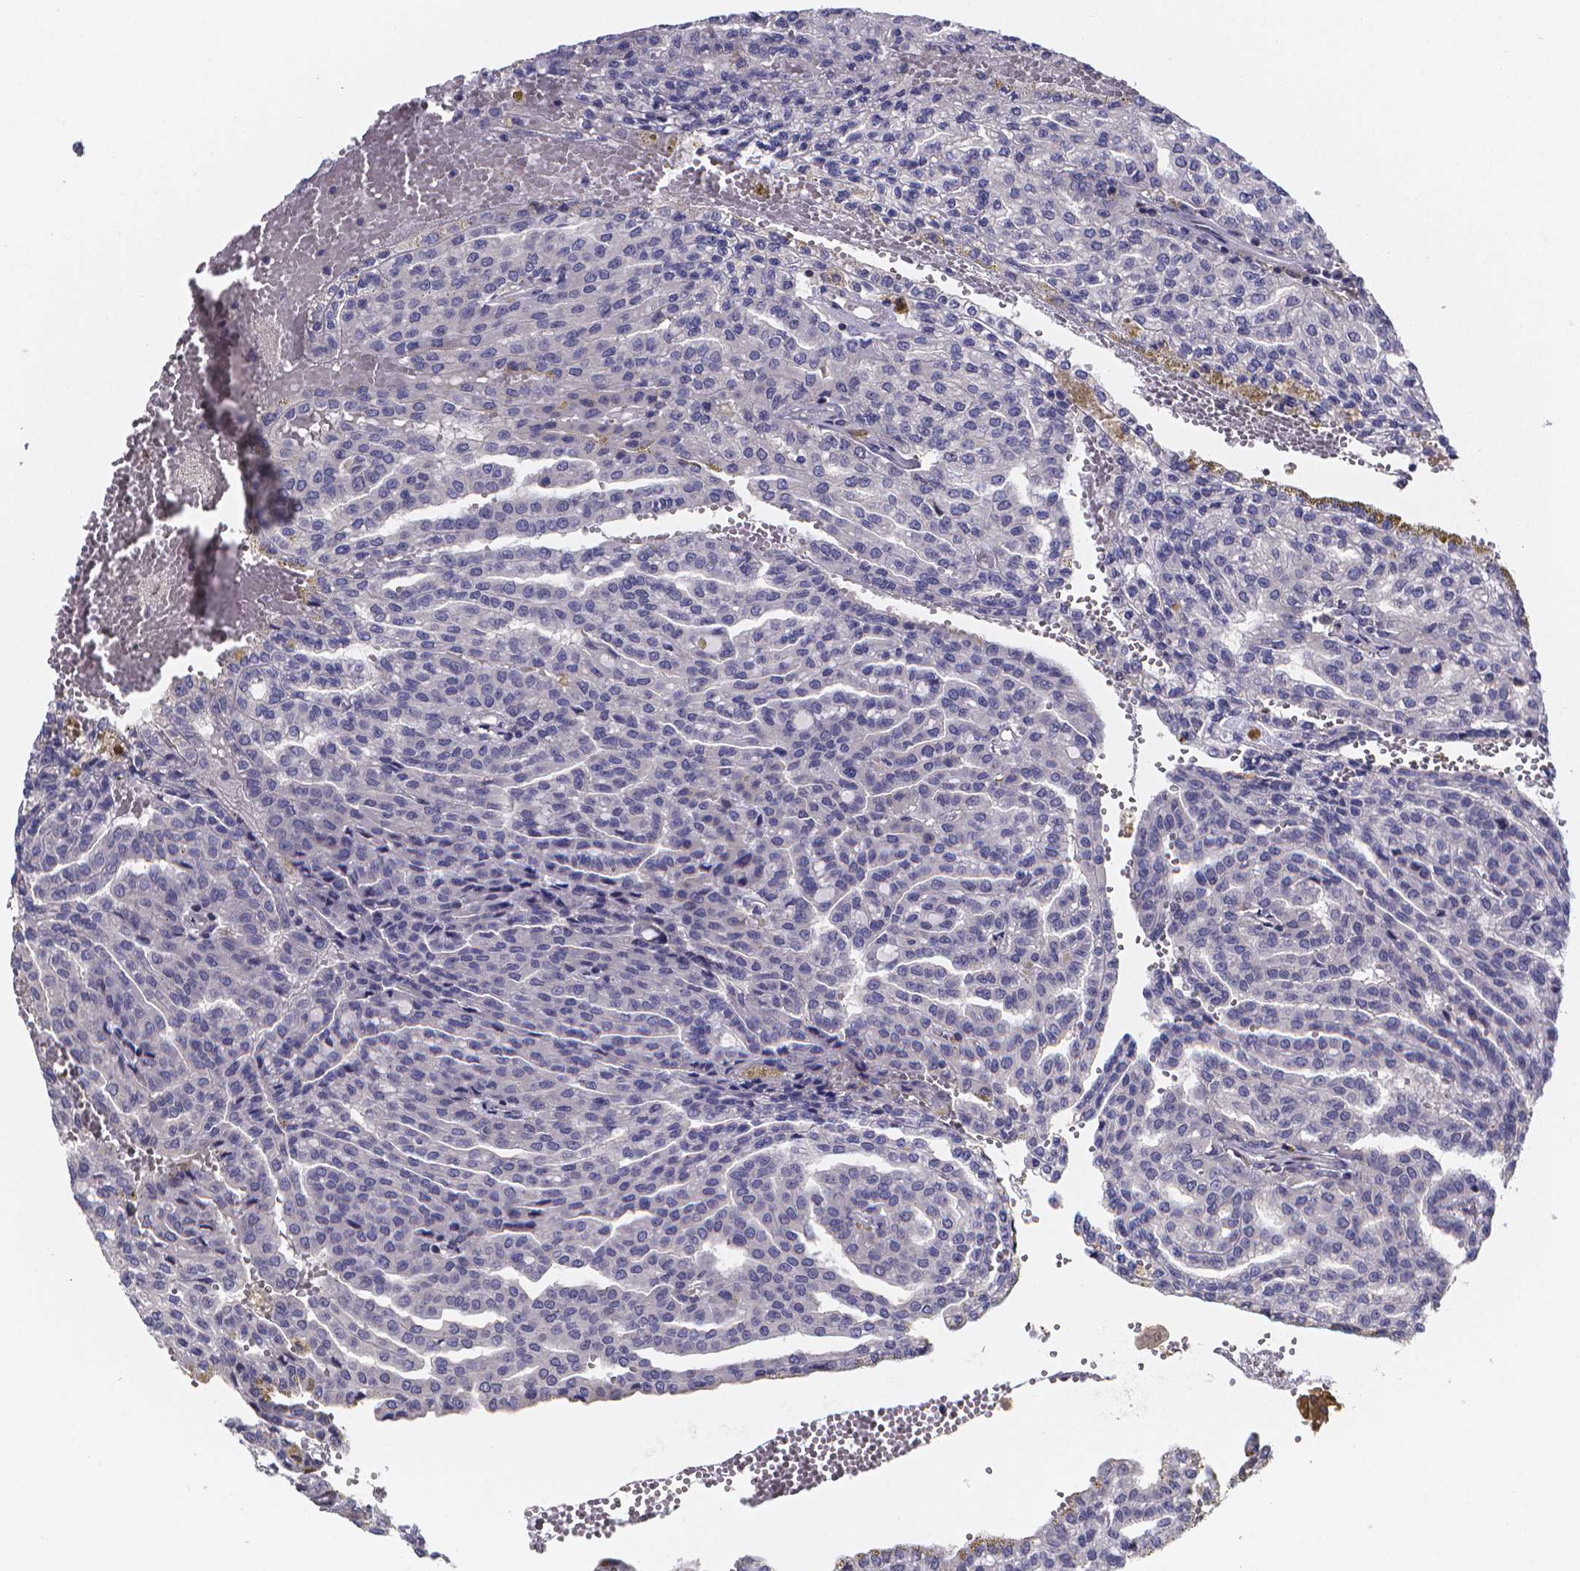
{"staining": {"intensity": "negative", "quantity": "none", "location": "none"}, "tissue": "renal cancer", "cell_type": "Tumor cells", "image_type": "cancer", "snomed": [{"axis": "morphology", "description": "Adenocarcinoma, NOS"}, {"axis": "topography", "description": "Kidney"}], "caption": "Micrograph shows no significant protein staining in tumor cells of renal cancer.", "gene": "PAH", "patient": {"sex": "male", "age": 63}}